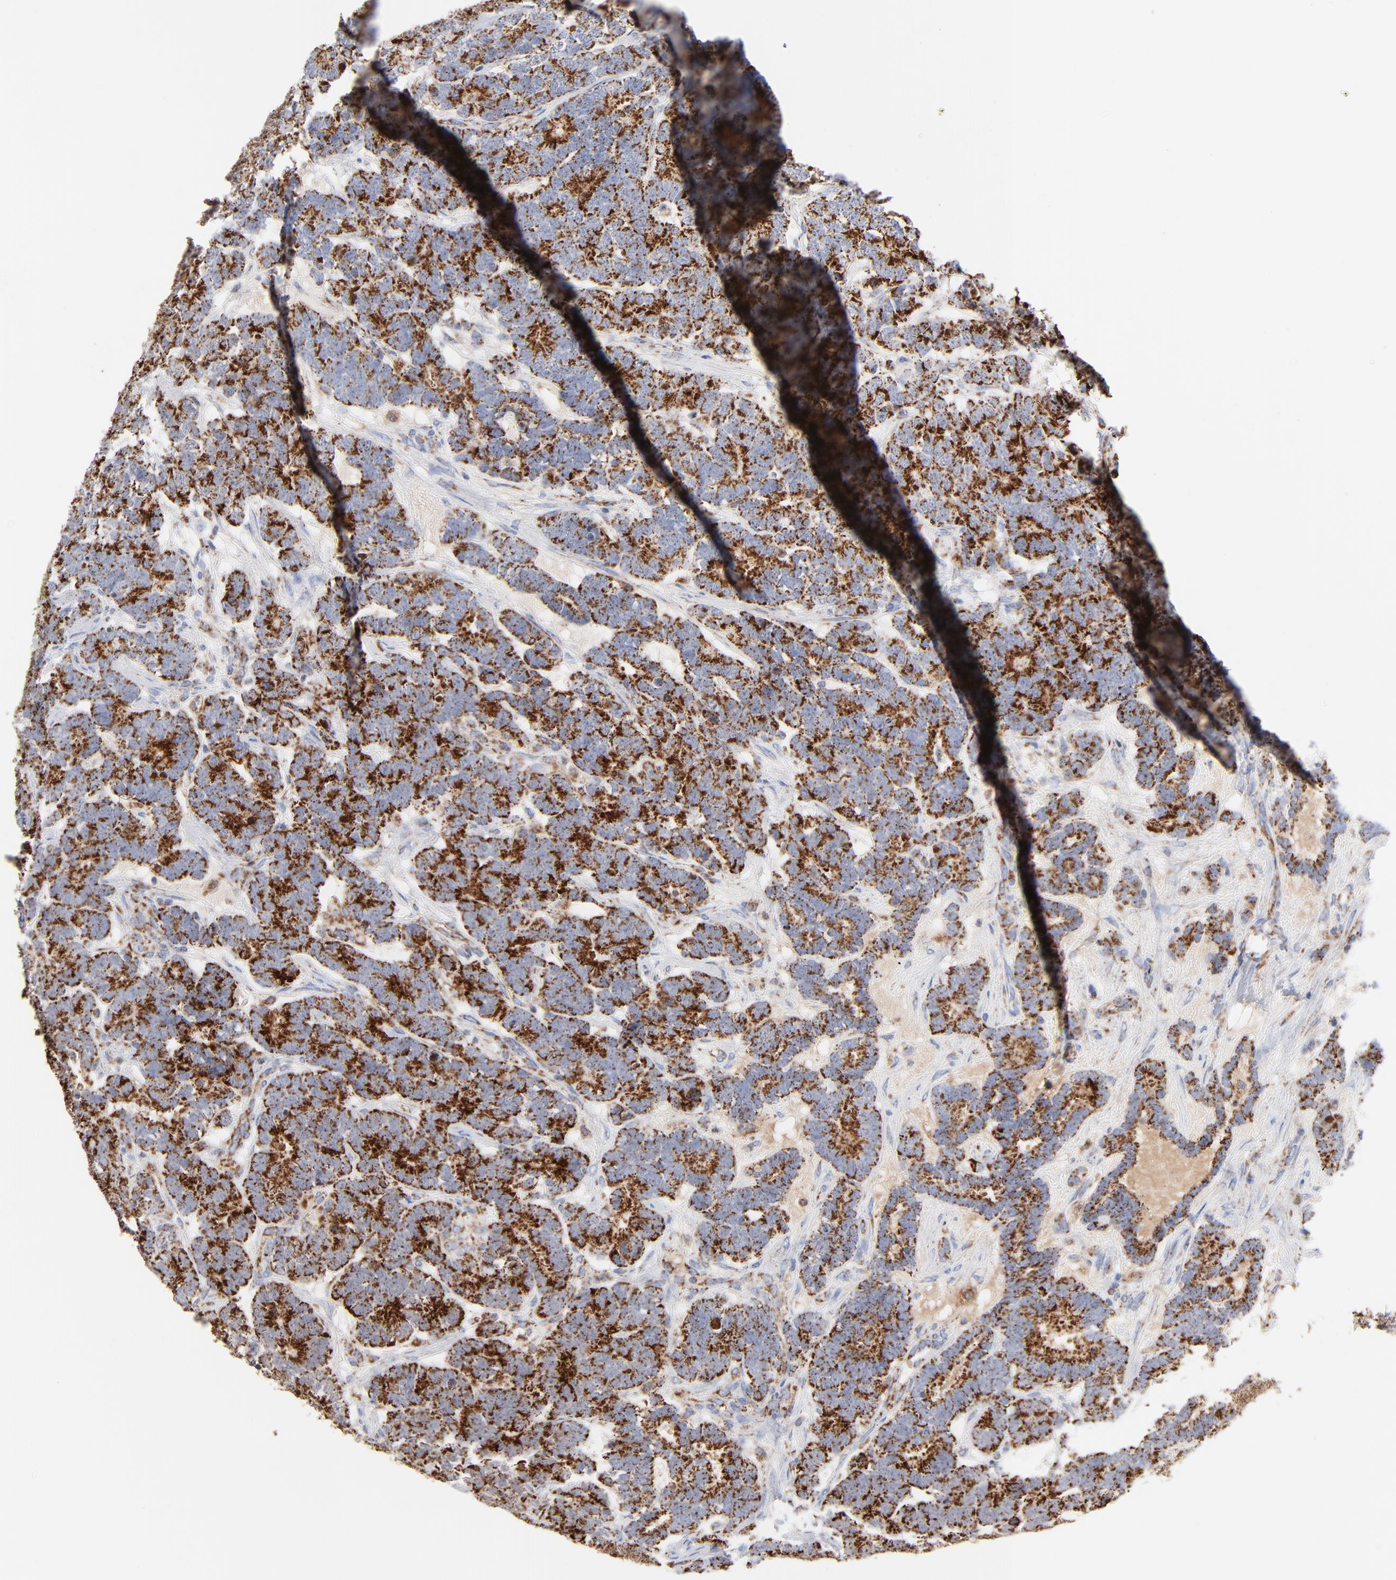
{"staining": {"intensity": "strong", "quantity": ">75%", "location": "cytoplasmic/membranous"}, "tissue": "testis cancer", "cell_type": "Tumor cells", "image_type": "cancer", "snomed": [{"axis": "morphology", "description": "Carcinoma, Embryonal, NOS"}, {"axis": "topography", "description": "Testis"}], "caption": "A brown stain labels strong cytoplasmic/membranous positivity of a protein in human testis embryonal carcinoma tumor cells.", "gene": "DIABLO", "patient": {"sex": "male", "age": 26}}